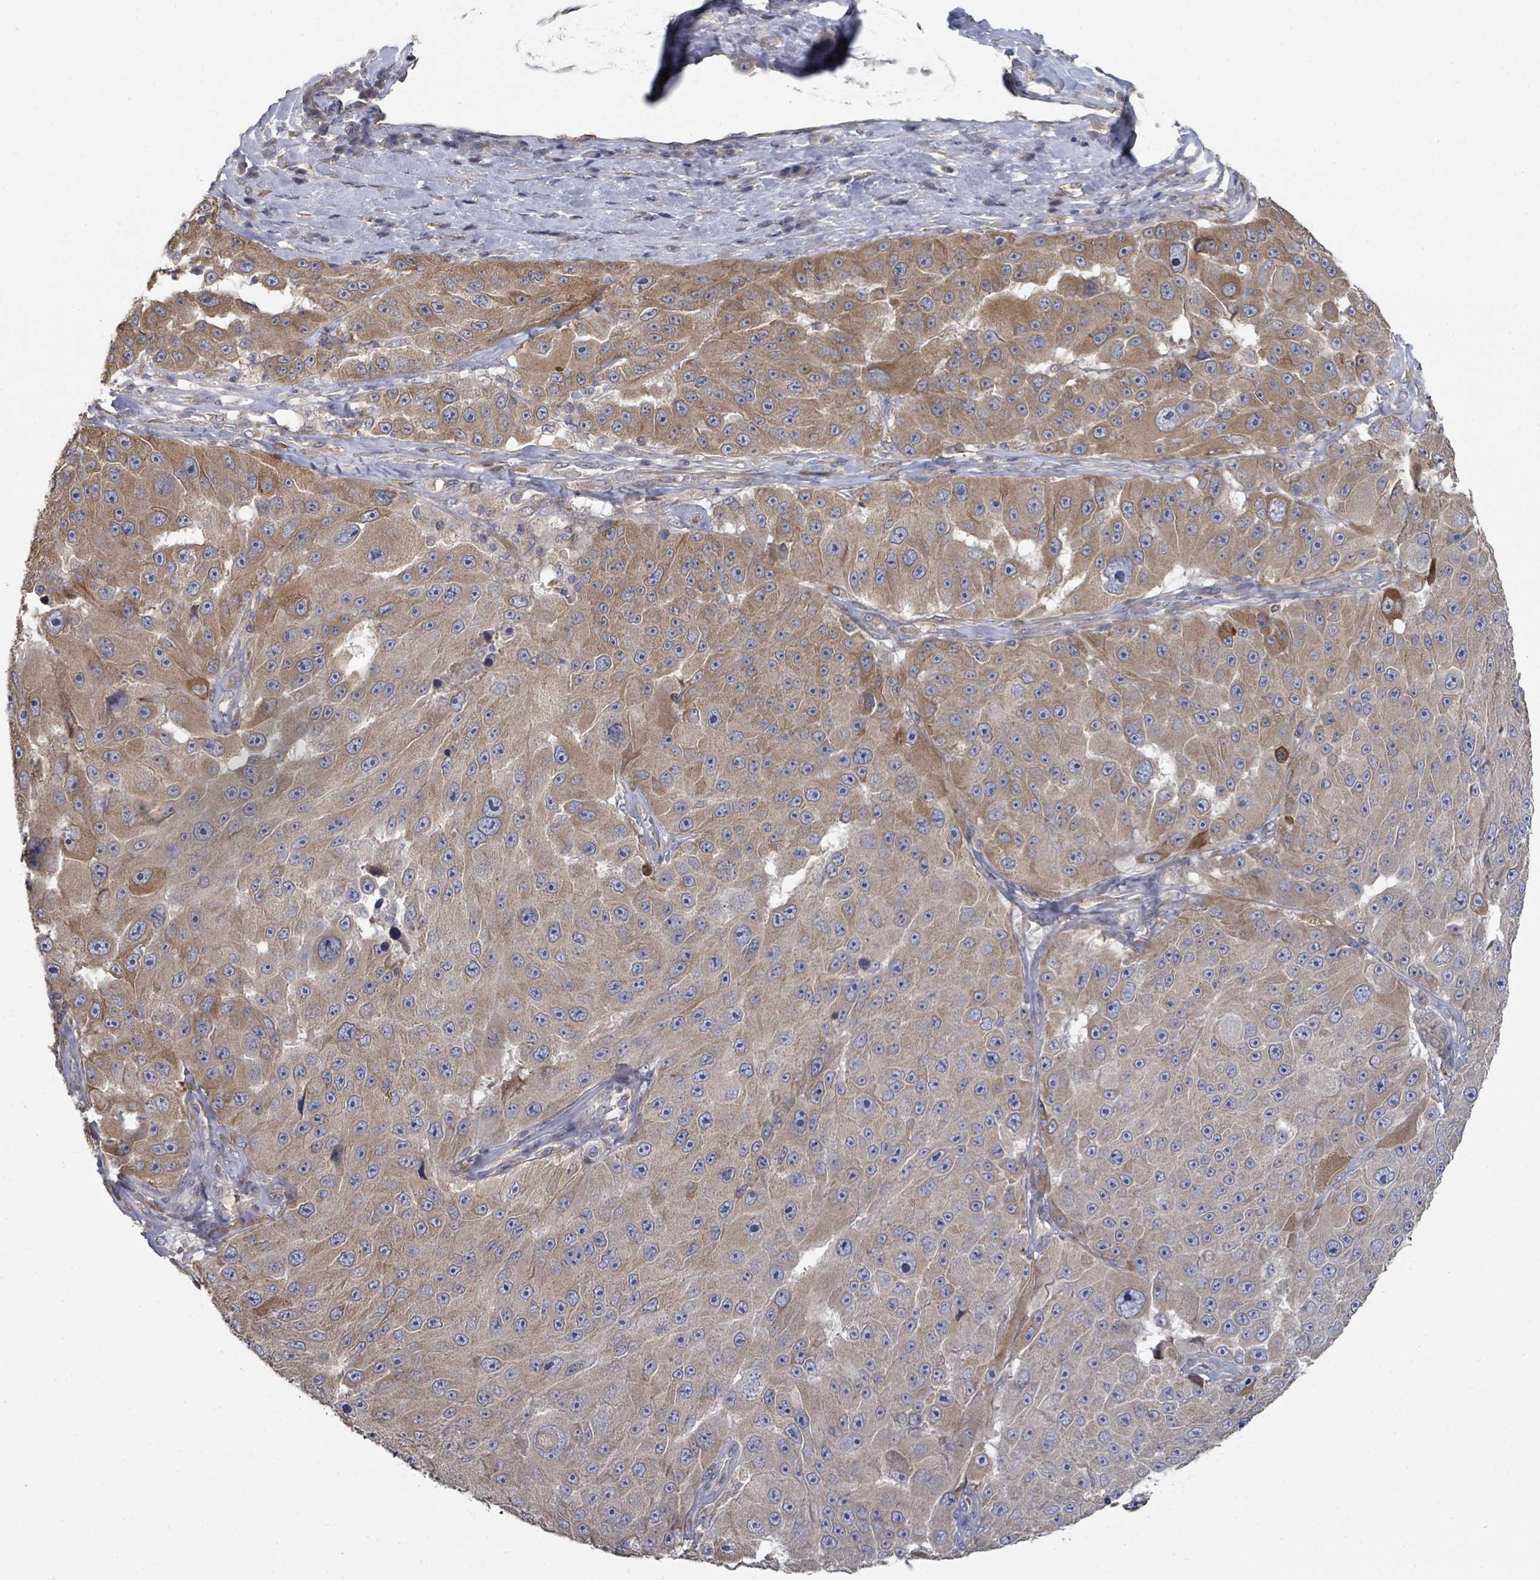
{"staining": {"intensity": "moderate", "quantity": "25%-75%", "location": "cytoplasmic/membranous"}, "tissue": "melanoma", "cell_type": "Tumor cells", "image_type": "cancer", "snomed": [{"axis": "morphology", "description": "Malignant melanoma, Metastatic site"}, {"axis": "topography", "description": "Lymph node"}], "caption": "The micrograph displays immunohistochemical staining of malignant melanoma (metastatic site). There is moderate cytoplasmic/membranous positivity is appreciated in about 25%-75% of tumor cells. (brown staining indicates protein expression, while blue staining denotes nuclei).", "gene": "SLC9A7", "patient": {"sex": "male", "age": 62}}